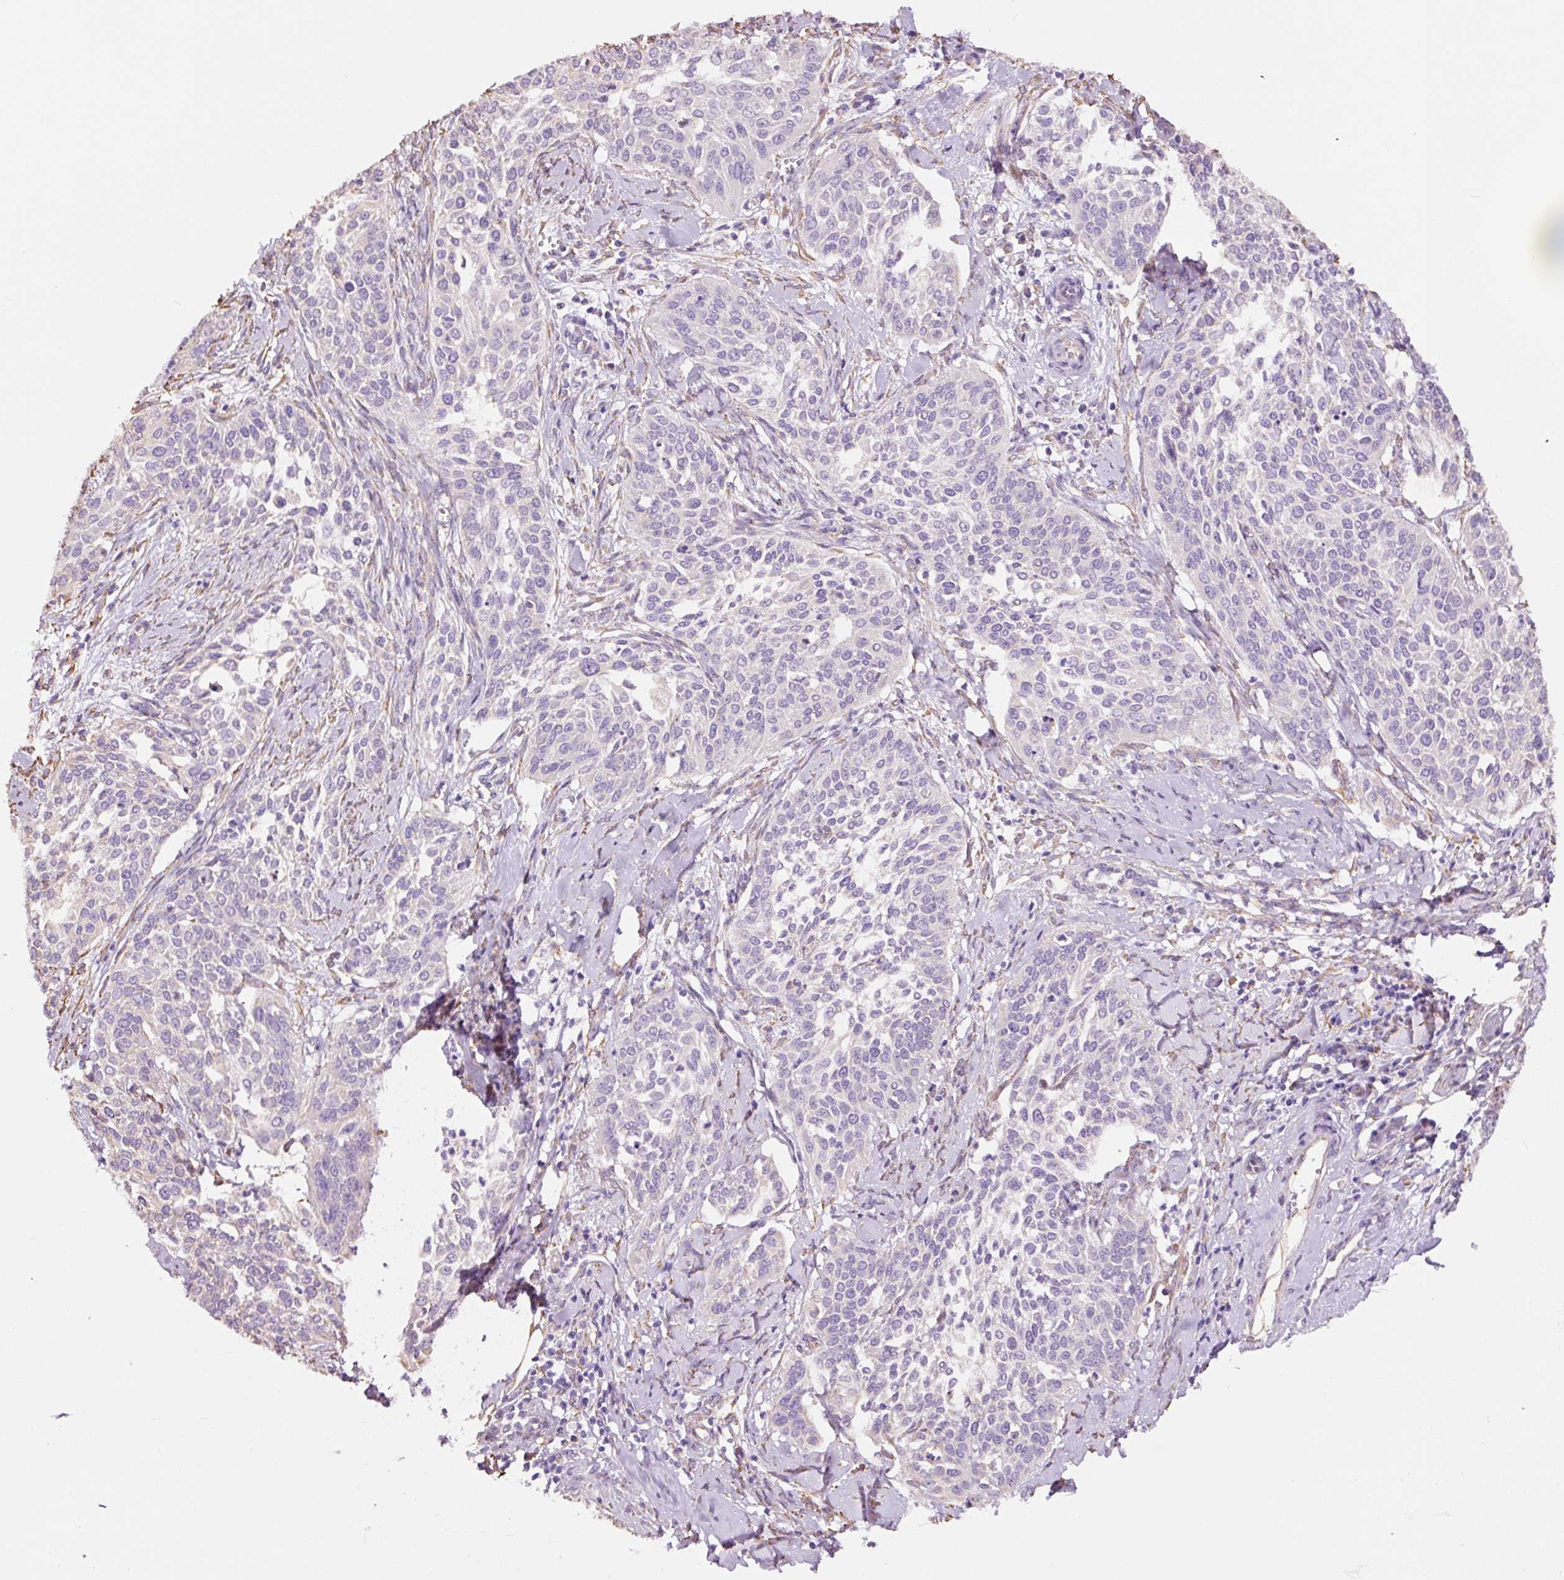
{"staining": {"intensity": "negative", "quantity": "none", "location": "none"}, "tissue": "cervical cancer", "cell_type": "Tumor cells", "image_type": "cancer", "snomed": [{"axis": "morphology", "description": "Squamous cell carcinoma, NOS"}, {"axis": "topography", "description": "Cervix"}], "caption": "Immunohistochemistry (IHC) micrograph of neoplastic tissue: cervical squamous cell carcinoma stained with DAB shows no significant protein expression in tumor cells.", "gene": "GCG", "patient": {"sex": "female", "age": 44}}